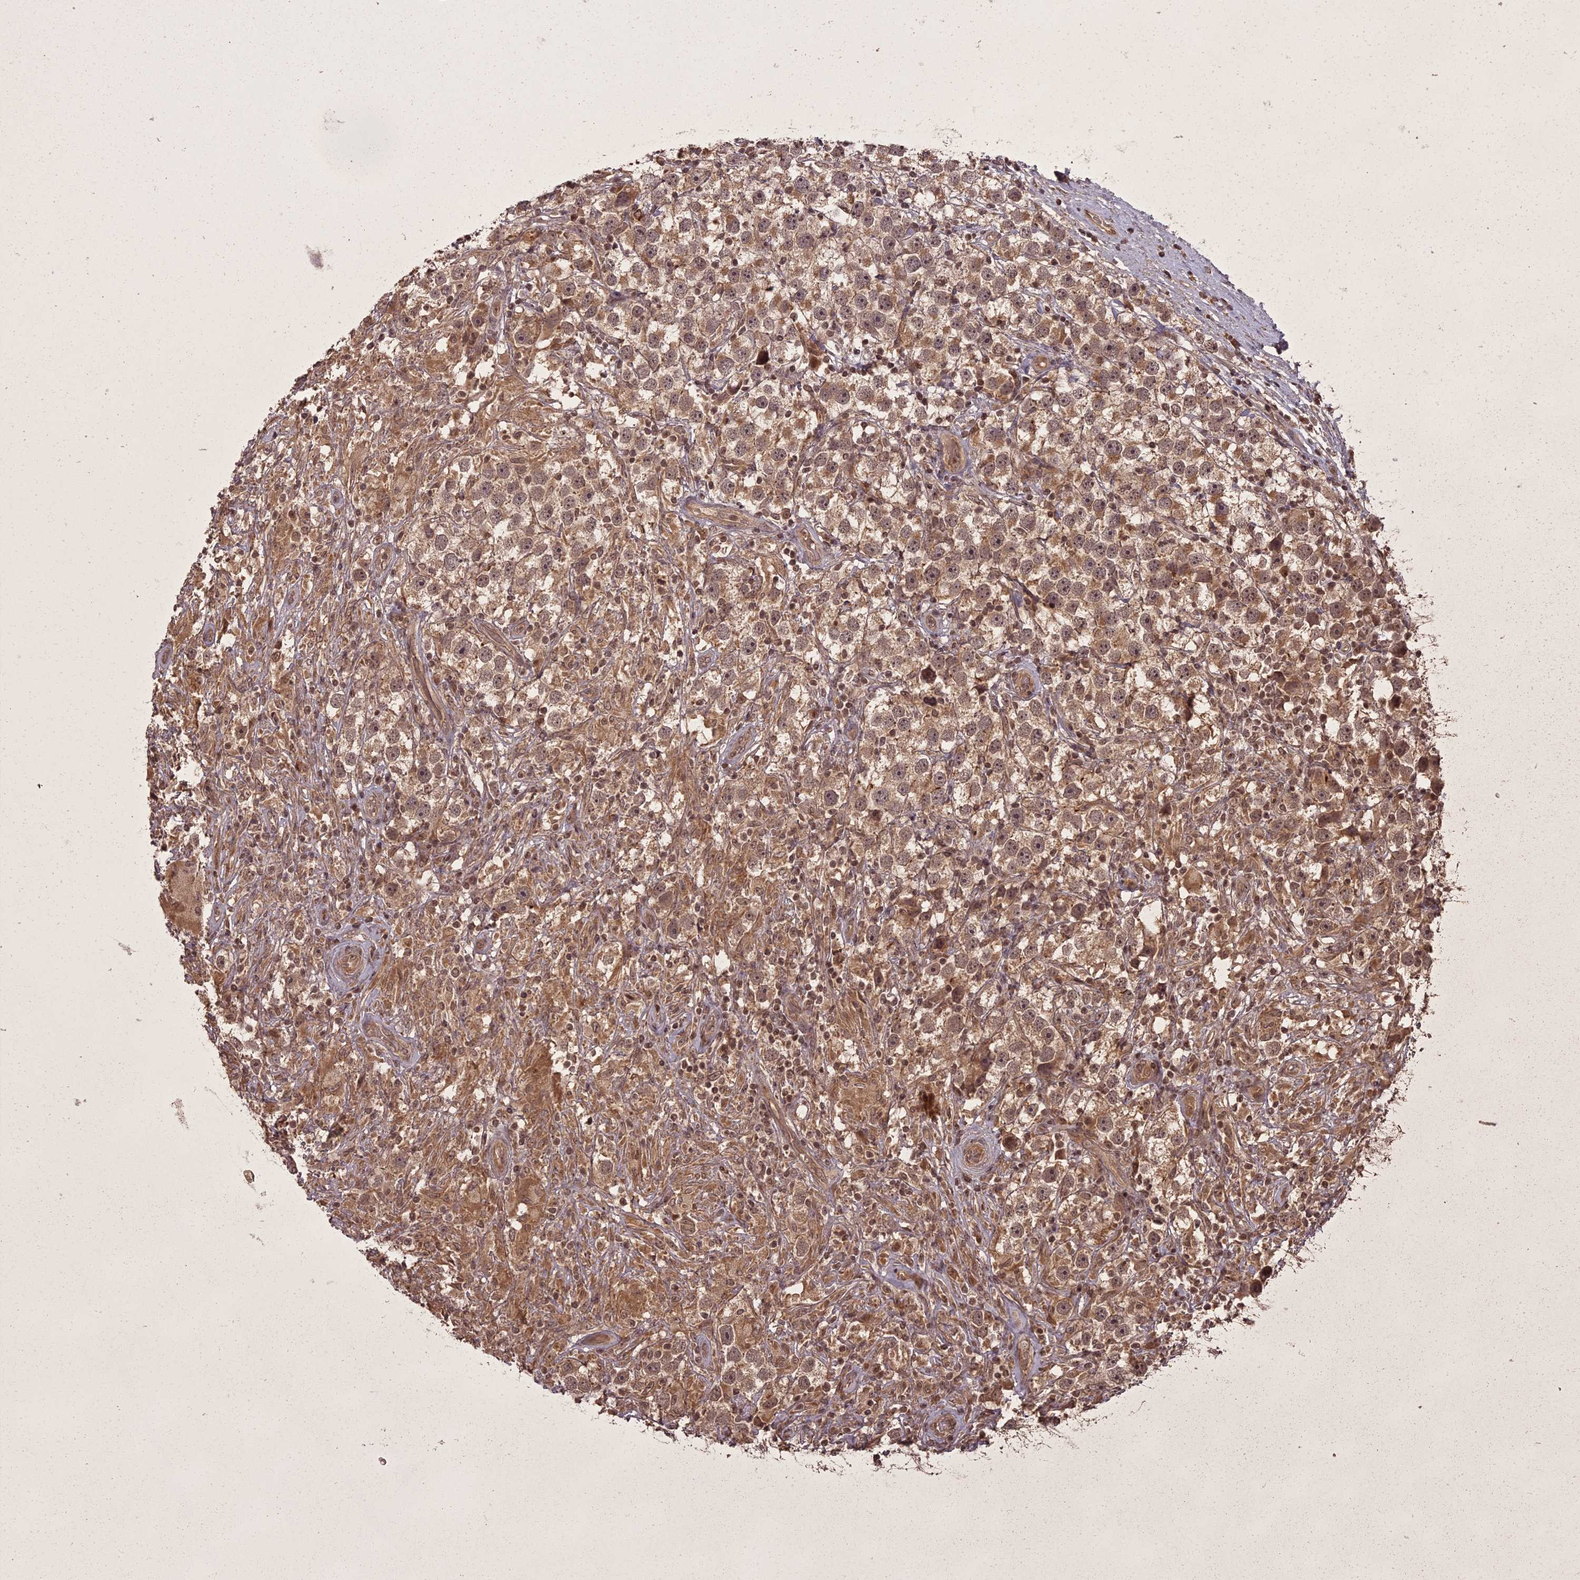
{"staining": {"intensity": "moderate", "quantity": ">75%", "location": "cytoplasmic/membranous,nuclear"}, "tissue": "testis cancer", "cell_type": "Tumor cells", "image_type": "cancer", "snomed": [{"axis": "morphology", "description": "Seminoma, NOS"}, {"axis": "topography", "description": "Testis"}], "caption": "Immunohistochemical staining of human seminoma (testis) displays medium levels of moderate cytoplasmic/membranous and nuclear positivity in about >75% of tumor cells. (brown staining indicates protein expression, while blue staining denotes nuclei).", "gene": "ING5", "patient": {"sex": "male", "age": 49}}